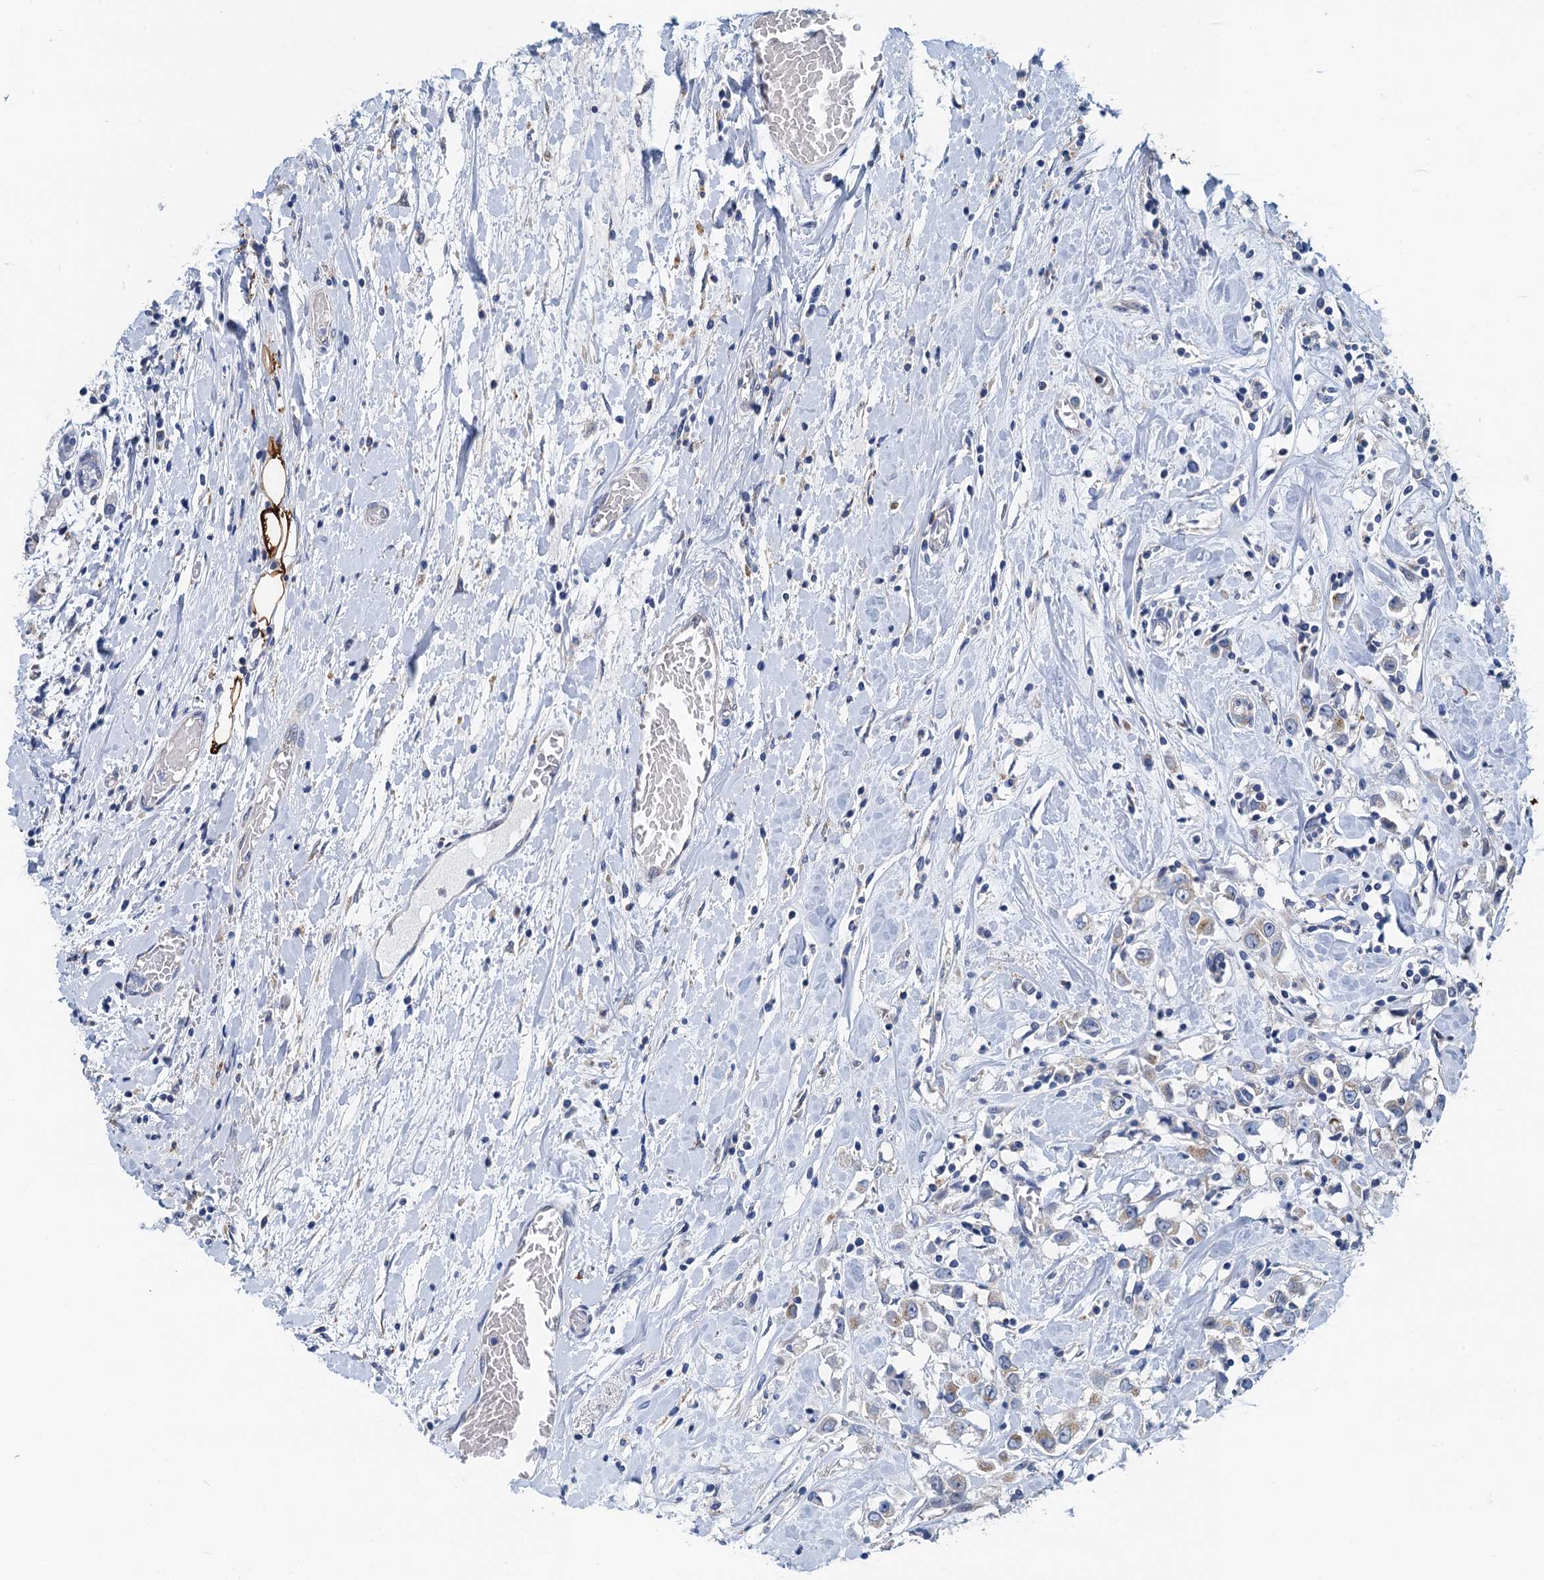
{"staining": {"intensity": "weak", "quantity": "25%-75%", "location": "cytoplasmic/membranous"}, "tissue": "breast cancer", "cell_type": "Tumor cells", "image_type": "cancer", "snomed": [{"axis": "morphology", "description": "Duct carcinoma"}, {"axis": "topography", "description": "Breast"}], "caption": "This image reveals immunohistochemistry (IHC) staining of intraductal carcinoma (breast), with low weak cytoplasmic/membranous staining in approximately 25%-75% of tumor cells.", "gene": "NBEA", "patient": {"sex": "female", "age": 61}}